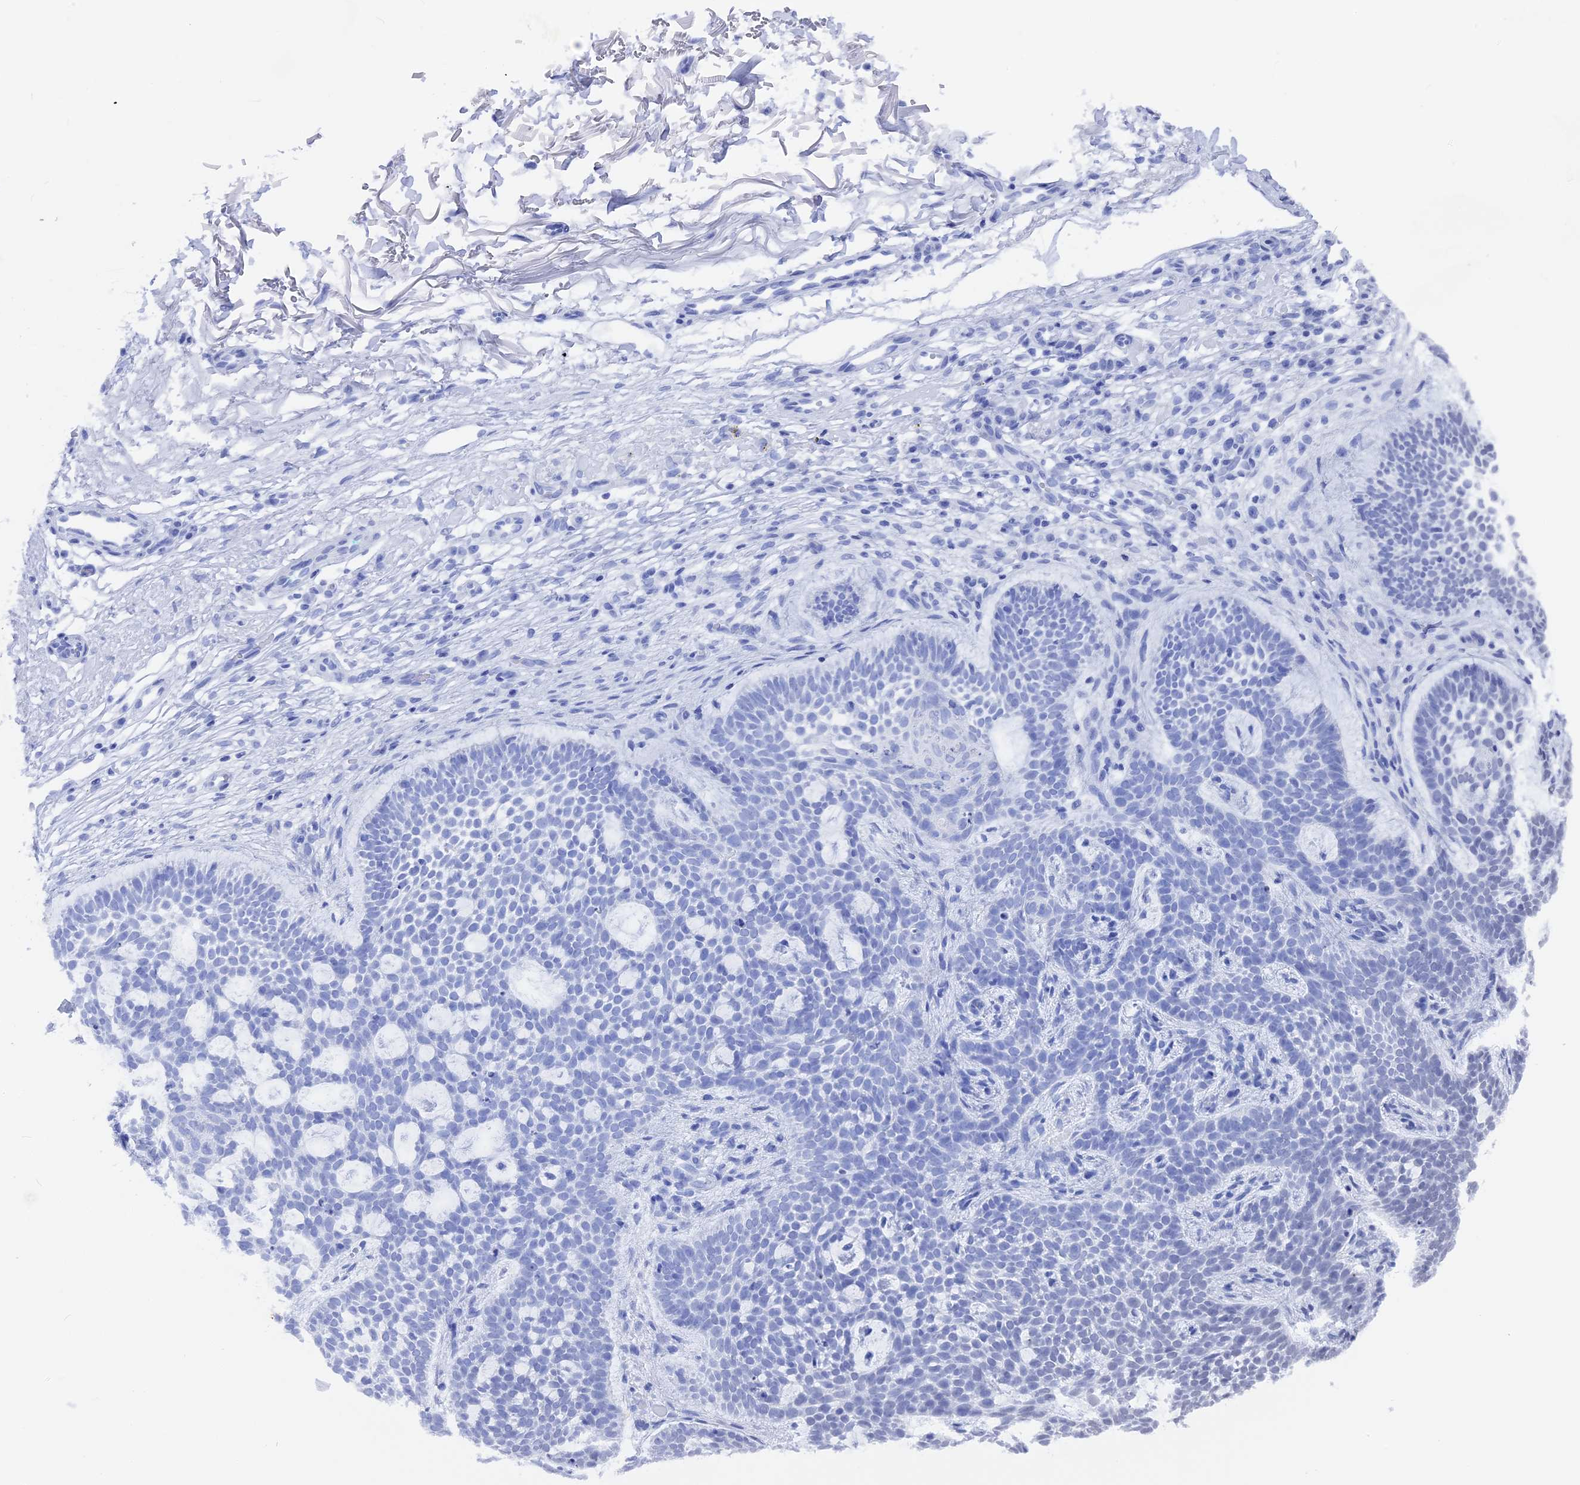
{"staining": {"intensity": "negative", "quantity": "none", "location": "none"}, "tissue": "skin cancer", "cell_type": "Tumor cells", "image_type": "cancer", "snomed": [{"axis": "morphology", "description": "Basal cell carcinoma"}, {"axis": "topography", "description": "Skin"}], "caption": "DAB immunohistochemical staining of human skin cancer displays no significant expression in tumor cells.", "gene": "SF3A2", "patient": {"sex": "male", "age": 85}}